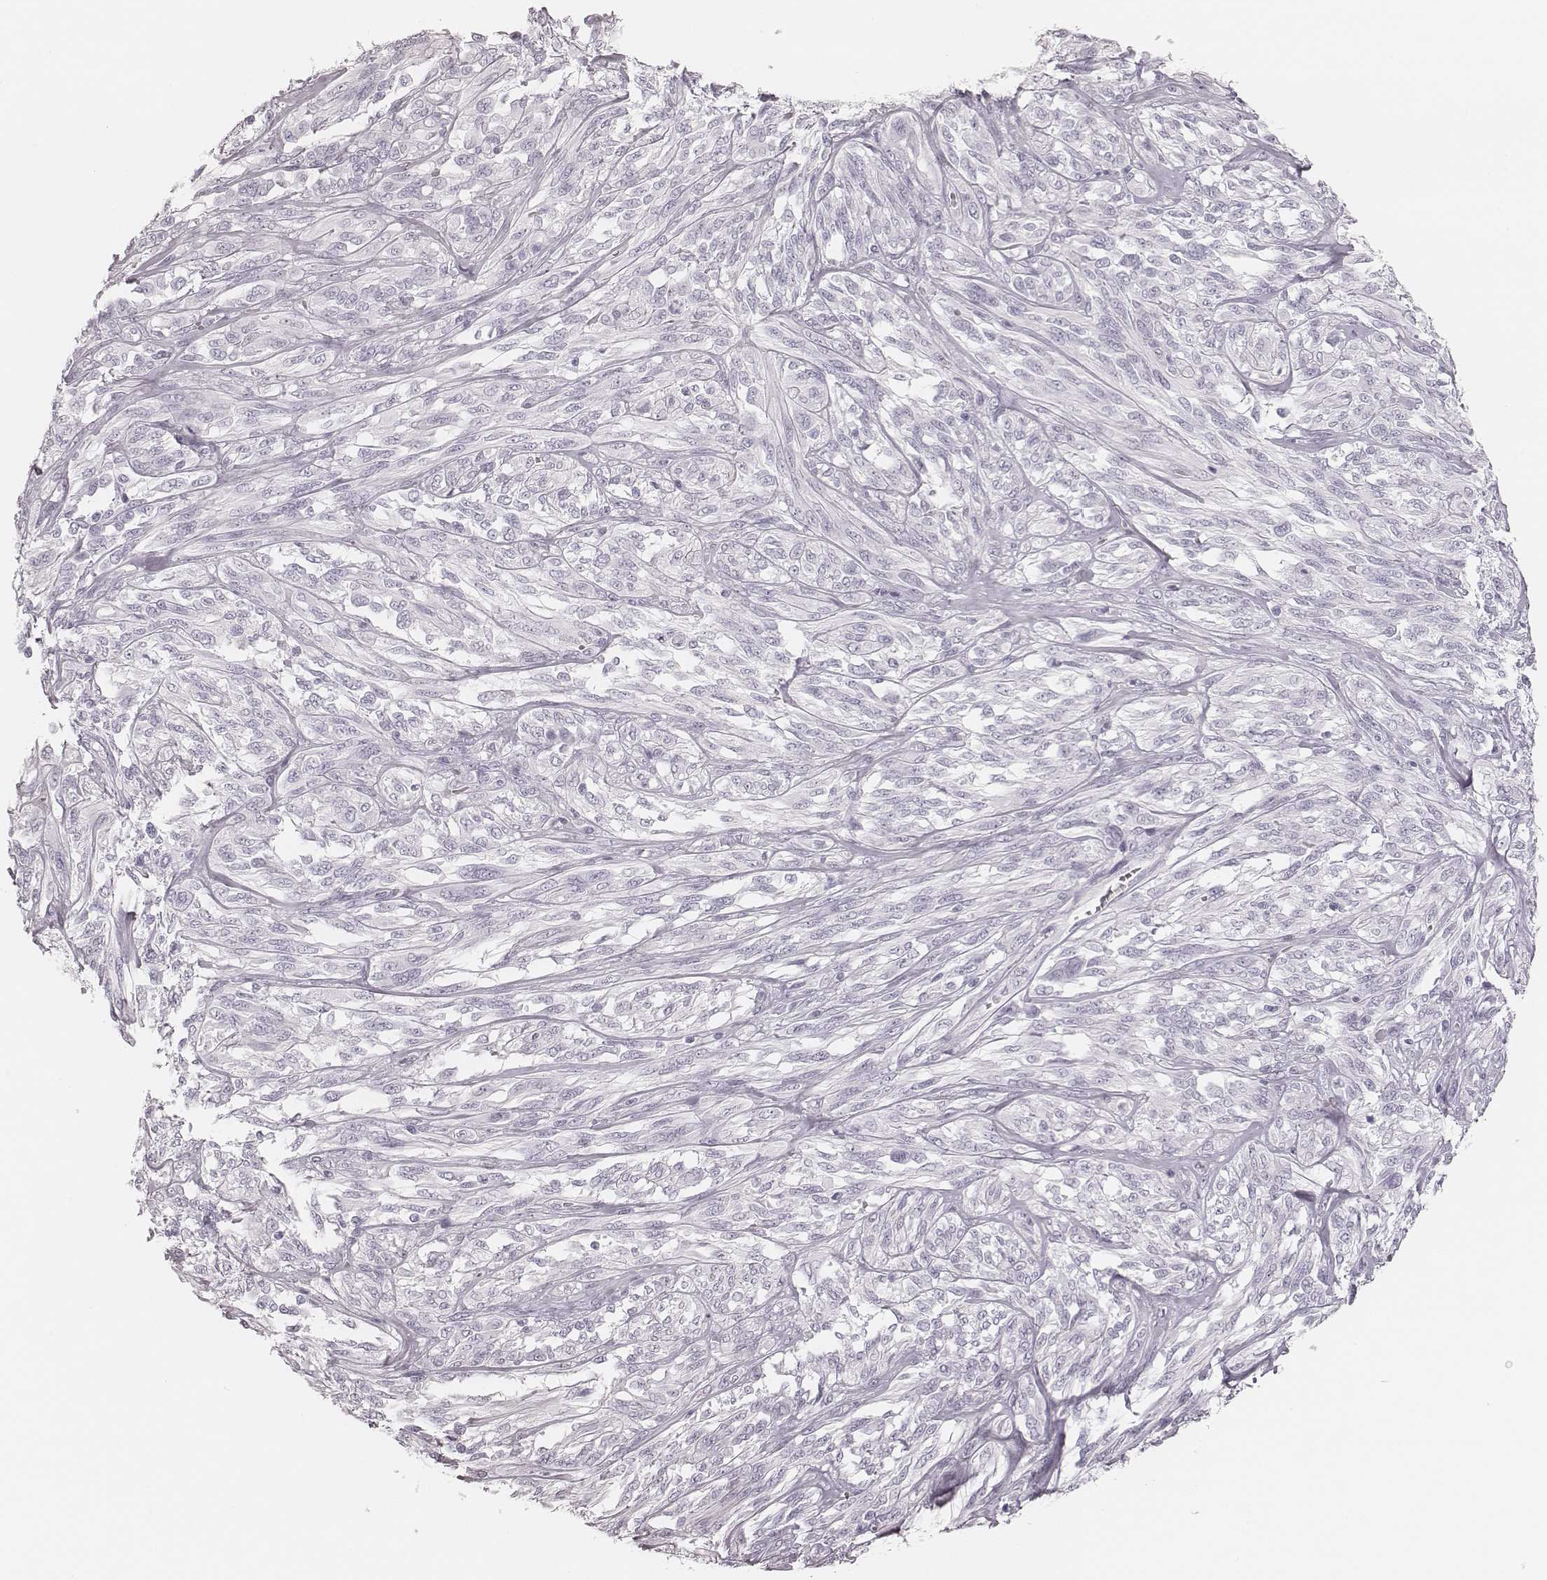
{"staining": {"intensity": "negative", "quantity": "none", "location": "none"}, "tissue": "melanoma", "cell_type": "Tumor cells", "image_type": "cancer", "snomed": [{"axis": "morphology", "description": "Malignant melanoma, NOS"}, {"axis": "topography", "description": "Skin"}], "caption": "Micrograph shows no significant protein staining in tumor cells of melanoma.", "gene": "MSX1", "patient": {"sex": "female", "age": 91}}